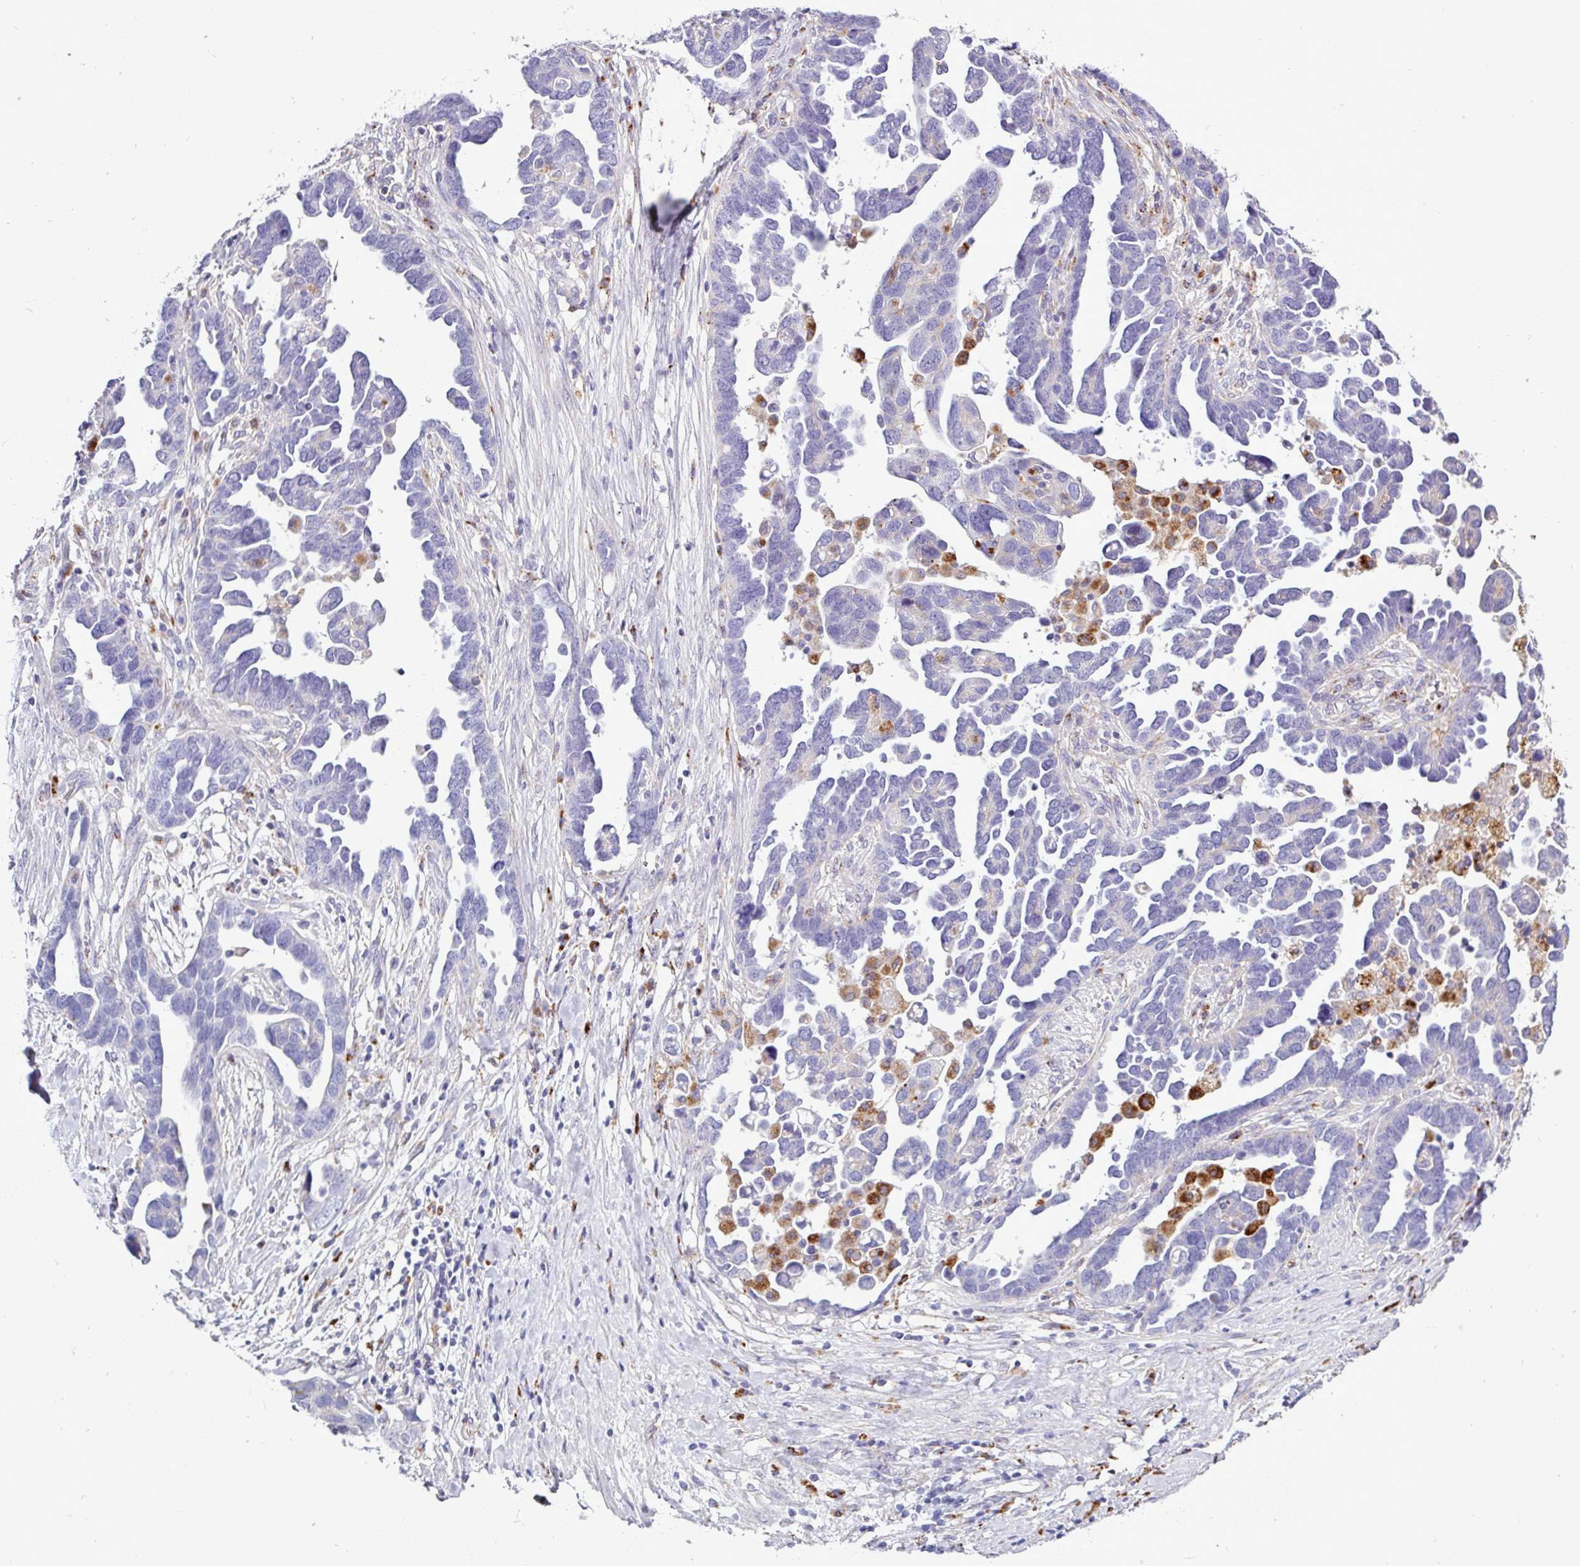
{"staining": {"intensity": "negative", "quantity": "none", "location": "none"}, "tissue": "ovarian cancer", "cell_type": "Tumor cells", "image_type": "cancer", "snomed": [{"axis": "morphology", "description": "Cystadenocarcinoma, serous, NOS"}, {"axis": "topography", "description": "Ovary"}], "caption": "Immunohistochemistry (IHC) photomicrograph of ovarian cancer (serous cystadenocarcinoma) stained for a protein (brown), which shows no expression in tumor cells. (DAB immunohistochemistry (IHC) visualized using brightfield microscopy, high magnification).", "gene": "AMIGO2", "patient": {"sex": "female", "age": 54}}